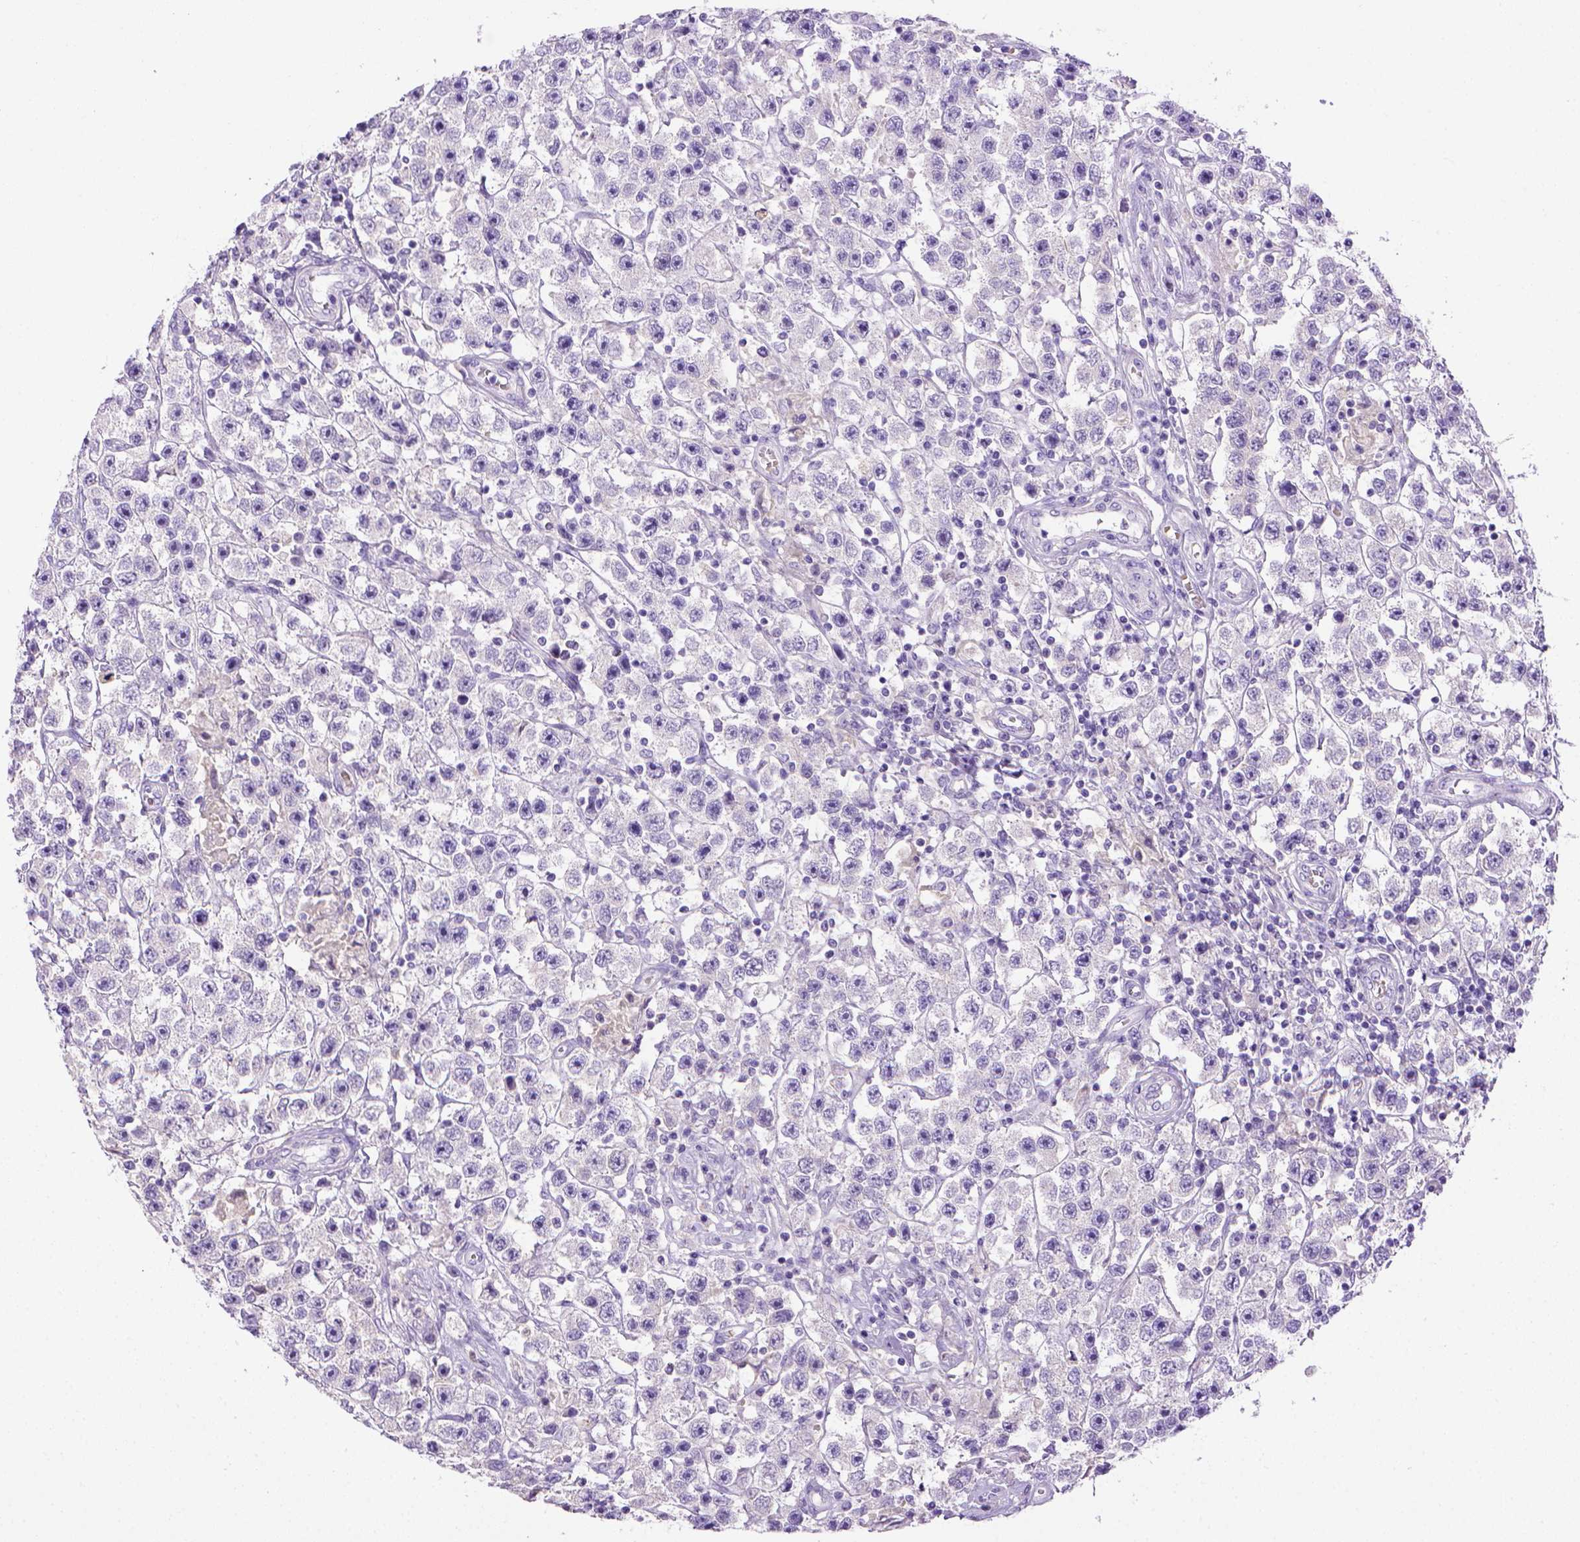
{"staining": {"intensity": "negative", "quantity": "none", "location": "none"}, "tissue": "testis cancer", "cell_type": "Tumor cells", "image_type": "cancer", "snomed": [{"axis": "morphology", "description": "Seminoma, NOS"}, {"axis": "topography", "description": "Testis"}], "caption": "Tumor cells show no significant positivity in testis cancer.", "gene": "BAAT", "patient": {"sex": "male", "age": 45}}